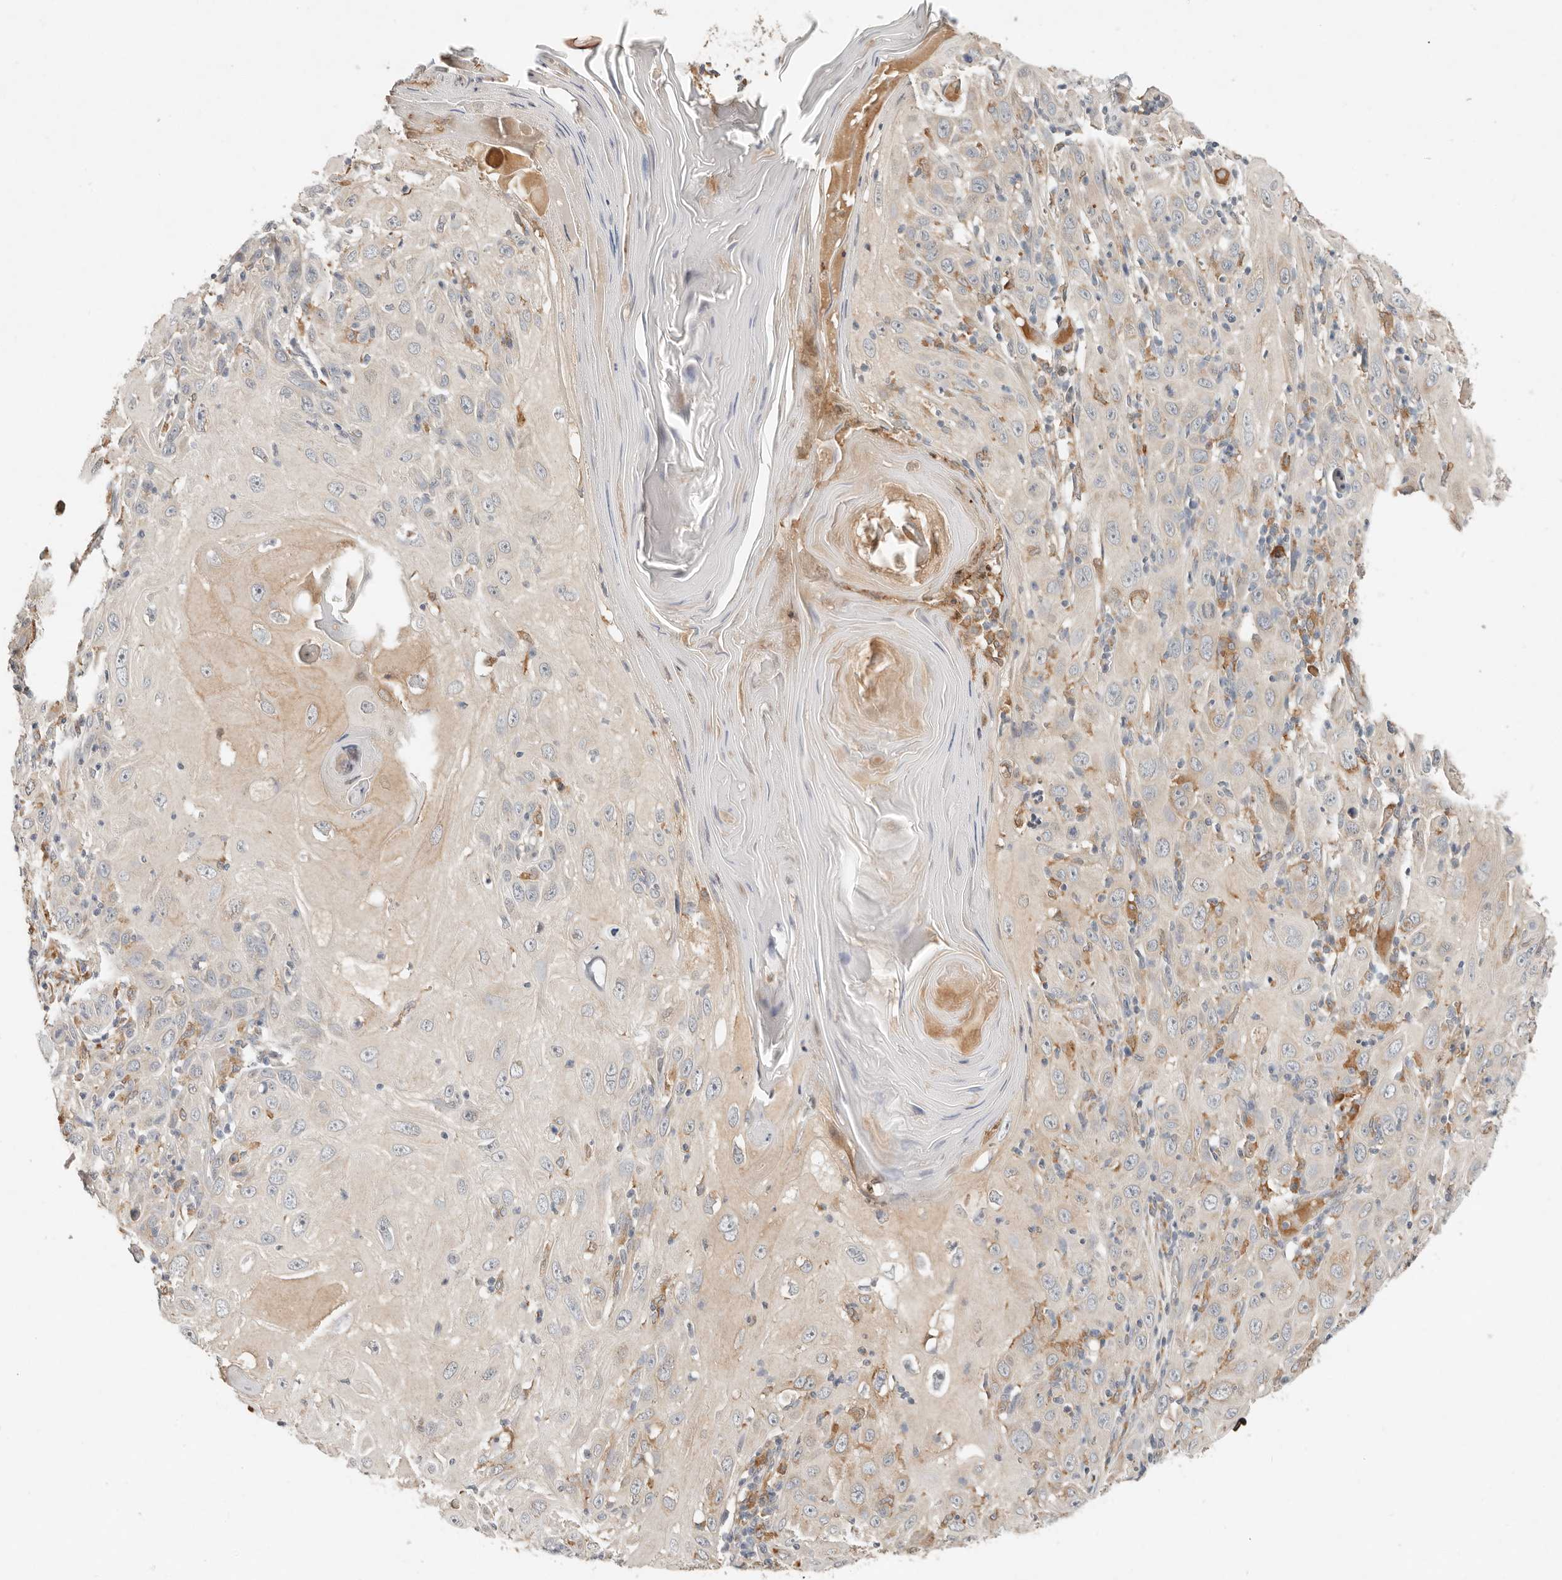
{"staining": {"intensity": "weak", "quantity": "<25%", "location": "cytoplasmic/membranous"}, "tissue": "skin cancer", "cell_type": "Tumor cells", "image_type": "cancer", "snomed": [{"axis": "morphology", "description": "Squamous cell carcinoma, NOS"}, {"axis": "topography", "description": "Skin"}], "caption": "IHC of human skin cancer shows no expression in tumor cells.", "gene": "ARHGEF10L", "patient": {"sex": "female", "age": 88}}